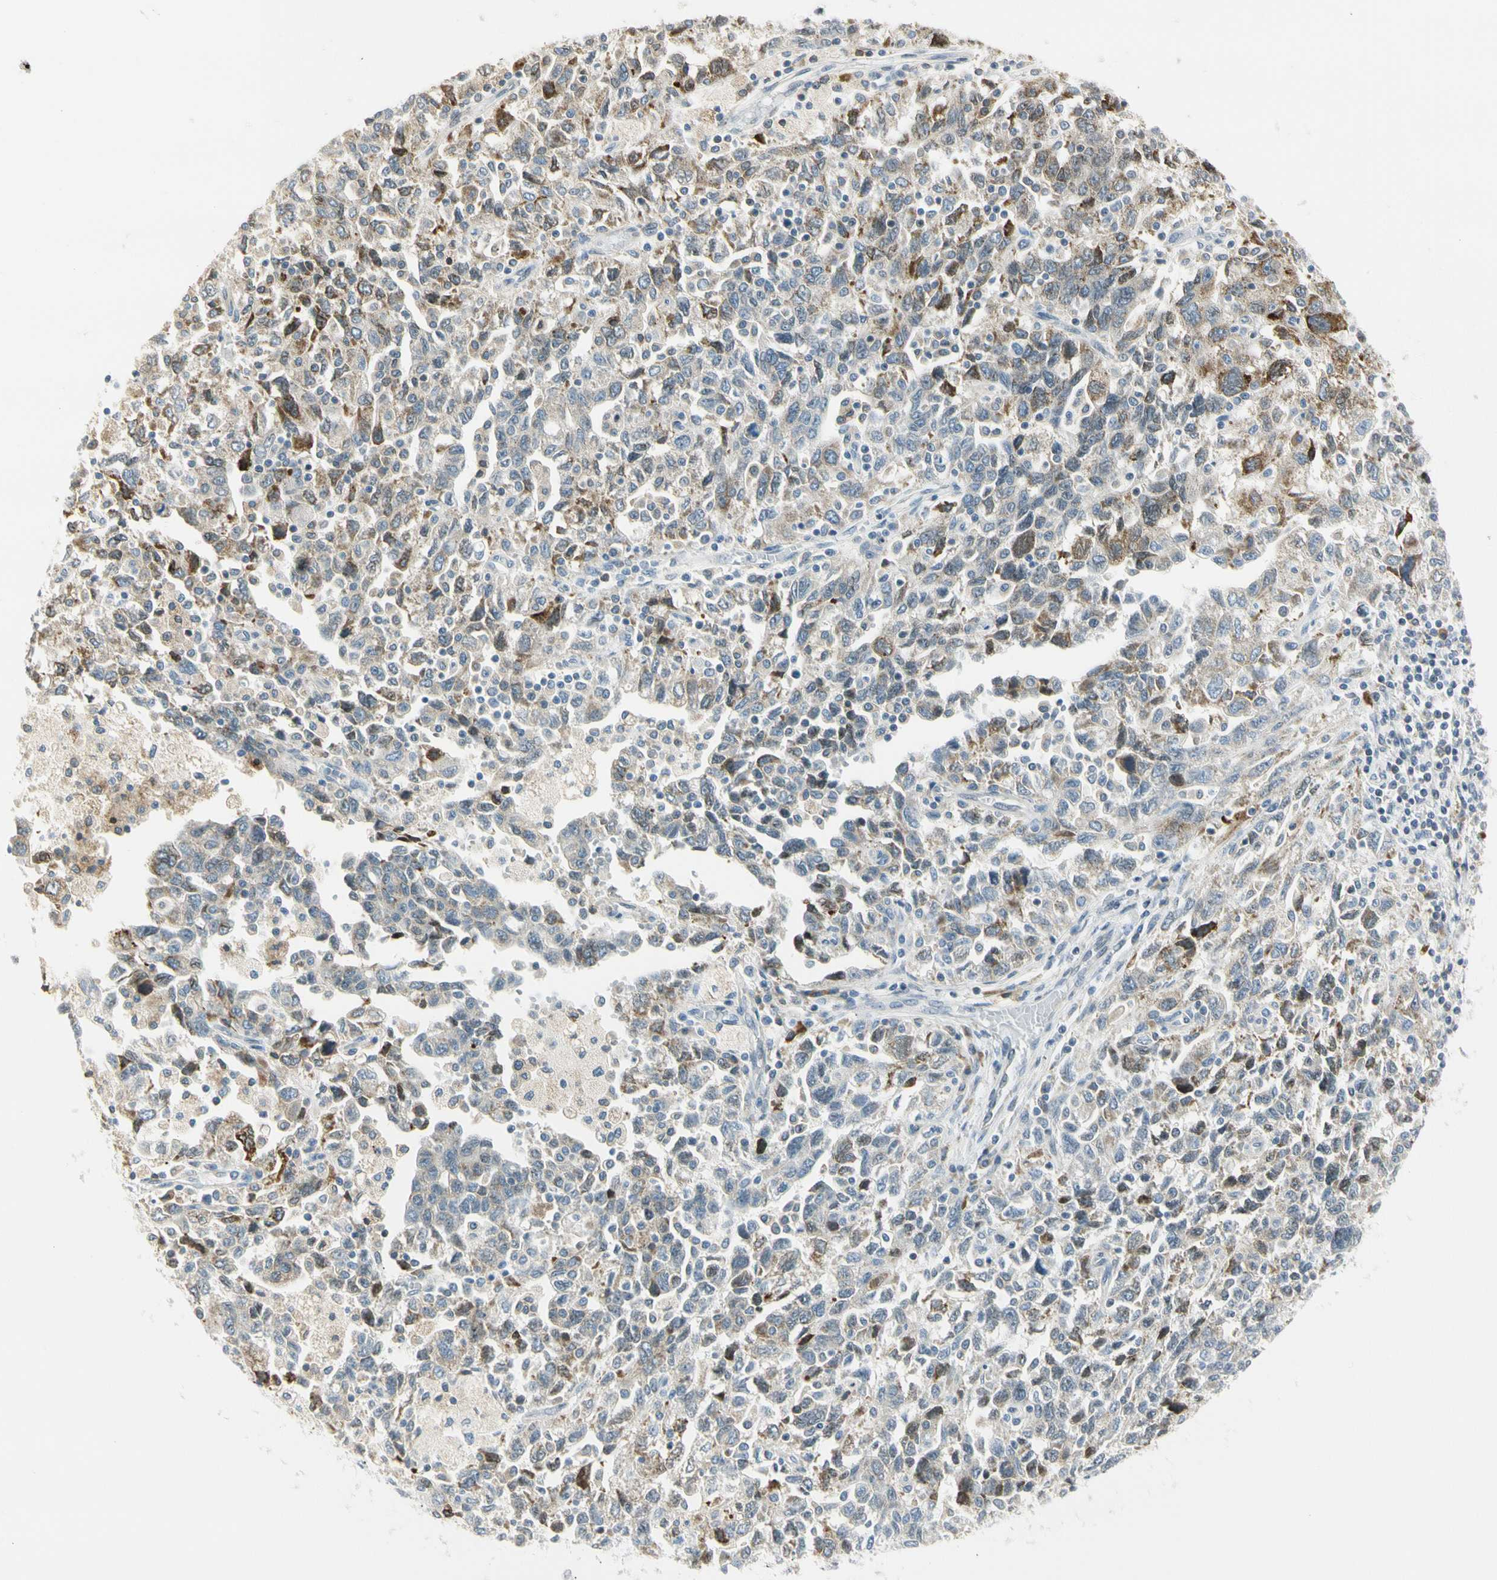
{"staining": {"intensity": "moderate", "quantity": "<25%", "location": "cytoplasmic/membranous"}, "tissue": "ovarian cancer", "cell_type": "Tumor cells", "image_type": "cancer", "snomed": [{"axis": "morphology", "description": "Carcinoma, NOS"}, {"axis": "morphology", "description": "Cystadenocarcinoma, serous, NOS"}, {"axis": "topography", "description": "Ovary"}], "caption": "Protein staining of ovarian cancer tissue displays moderate cytoplasmic/membranous positivity in about <25% of tumor cells.", "gene": "TNFSF11", "patient": {"sex": "female", "age": 69}}